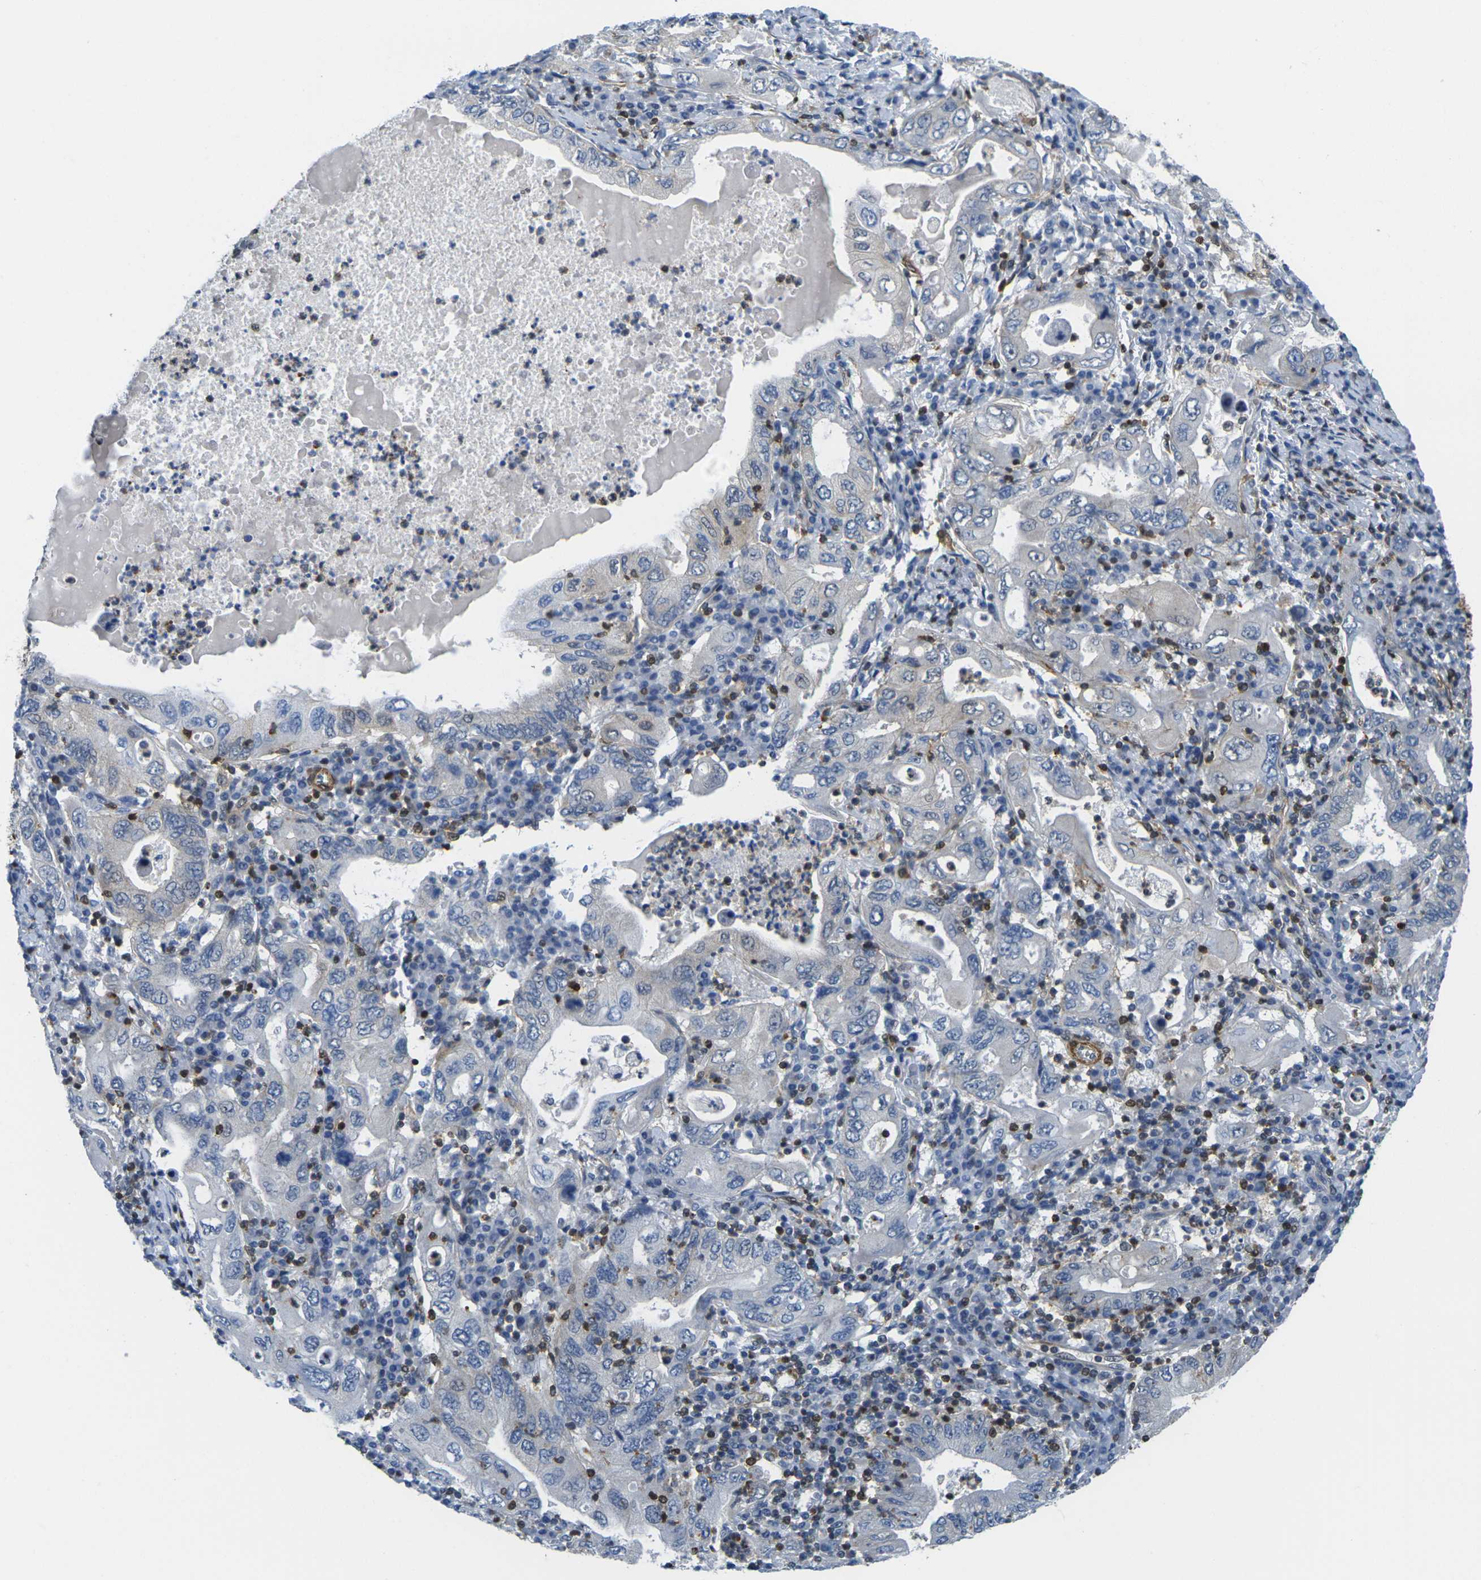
{"staining": {"intensity": "negative", "quantity": "none", "location": "none"}, "tissue": "stomach cancer", "cell_type": "Tumor cells", "image_type": "cancer", "snomed": [{"axis": "morphology", "description": "Normal tissue, NOS"}, {"axis": "morphology", "description": "Adenocarcinoma, NOS"}, {"axis": "topography", "description": "Esophagus"}, {"axis": "topography", "description": "Stomach, upper"}, {"axis": "topography", "description": "Peripheral nerve tissue"}], "caption": "Stomach cancer was stained to show a protein in brown. There is no significant expression in tumor cells.", "gene": "LASP1", "patient": {"sex": "male", "age": 62}}